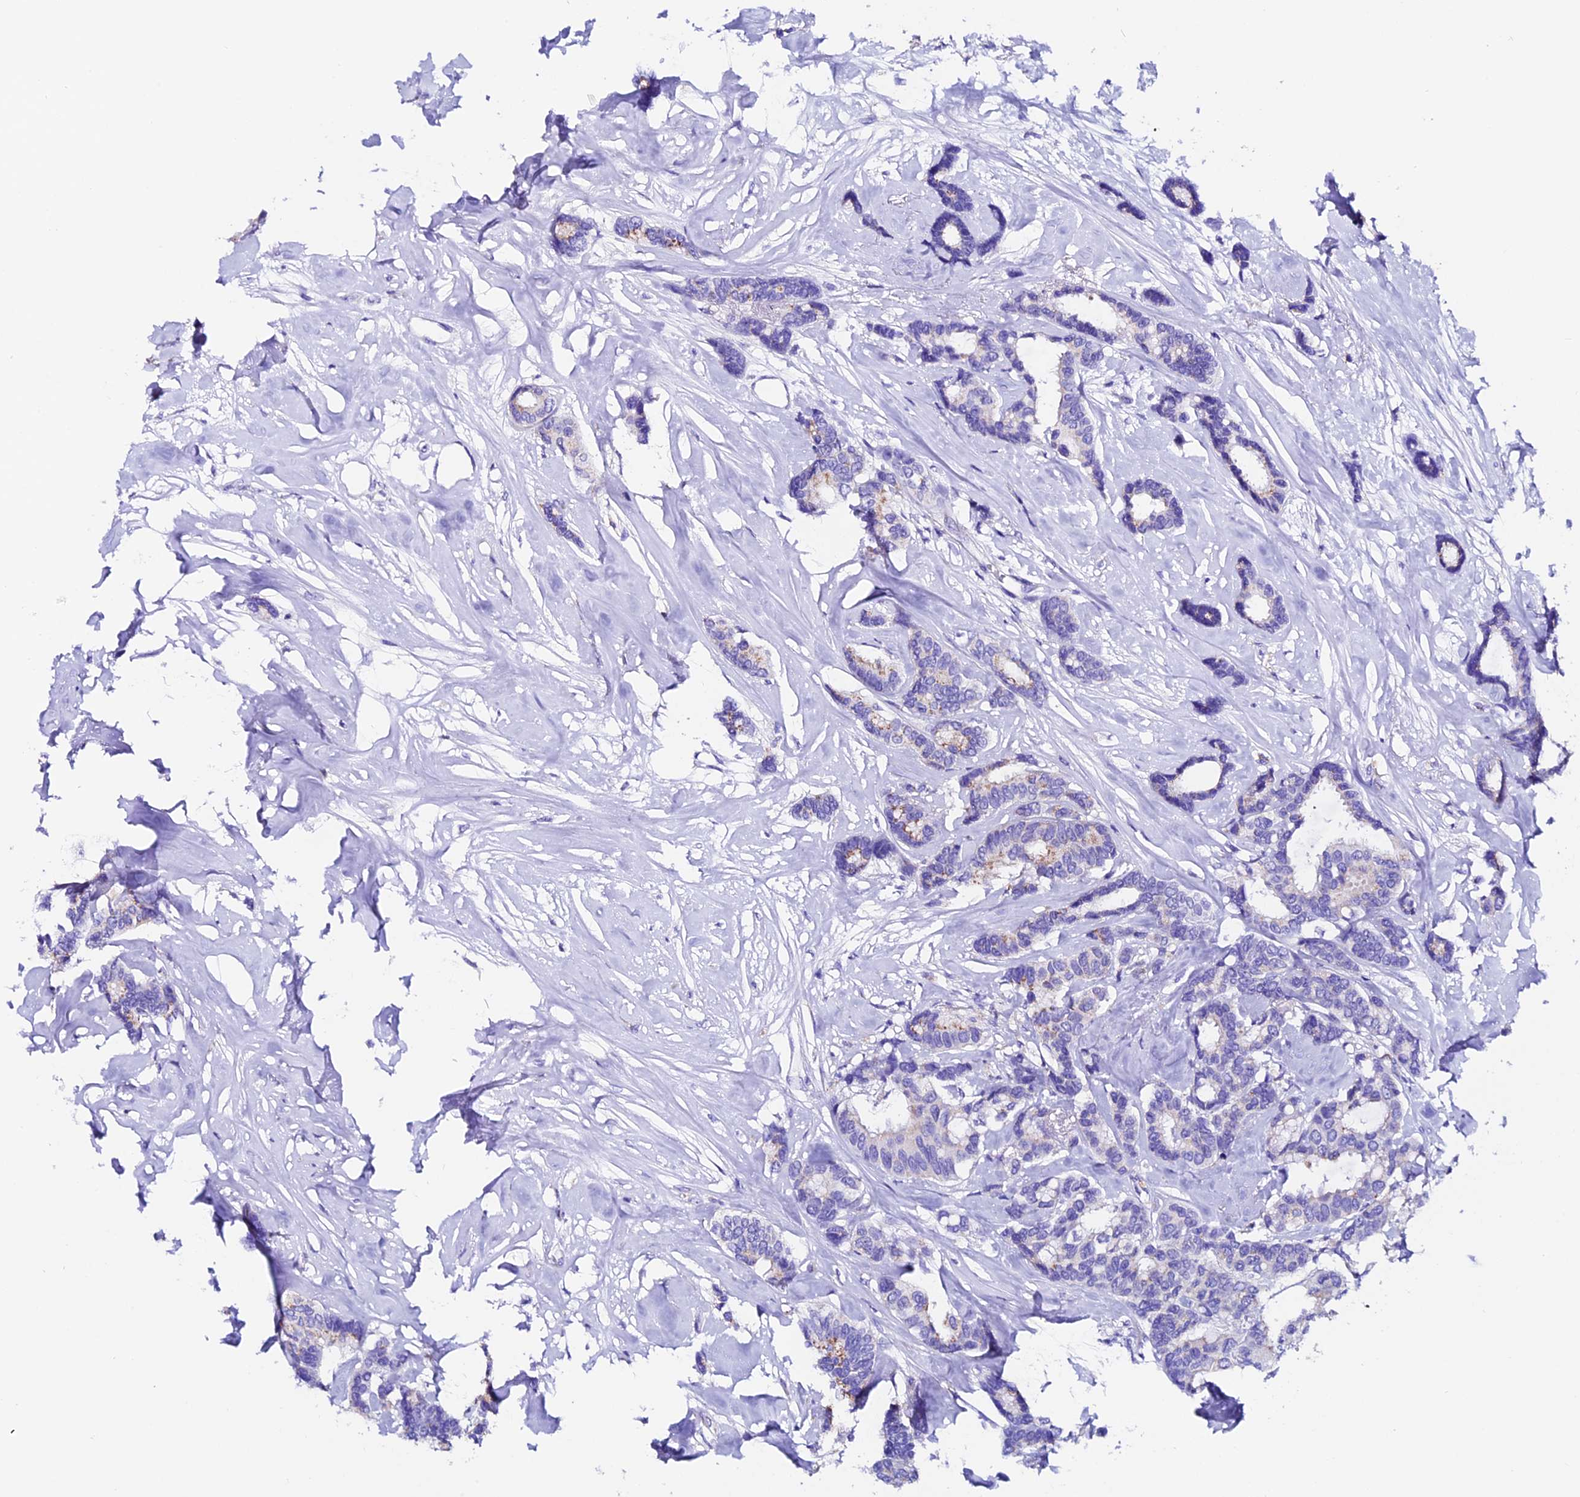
{"staining": {"intensity": "moderate", "quantity": "<25%", "location": "cytoplasmic/membranous"}, "tissue": "breast cancer", "cell_type": "Tumor cells", "image_type": "cancer", "snomed": [{"axis": "morphology", "description": "Duct carcinoma"}, {"axis": "topography", "description": "Breast"}], "caption": "Tumor cells show low levels of moderate cytoplasmic/membranous expression in approximately <25% of cells in human breast intraductal carcinoma.", "gene": "COMTD1", "patient": {"sex": "female", "age": 87}}